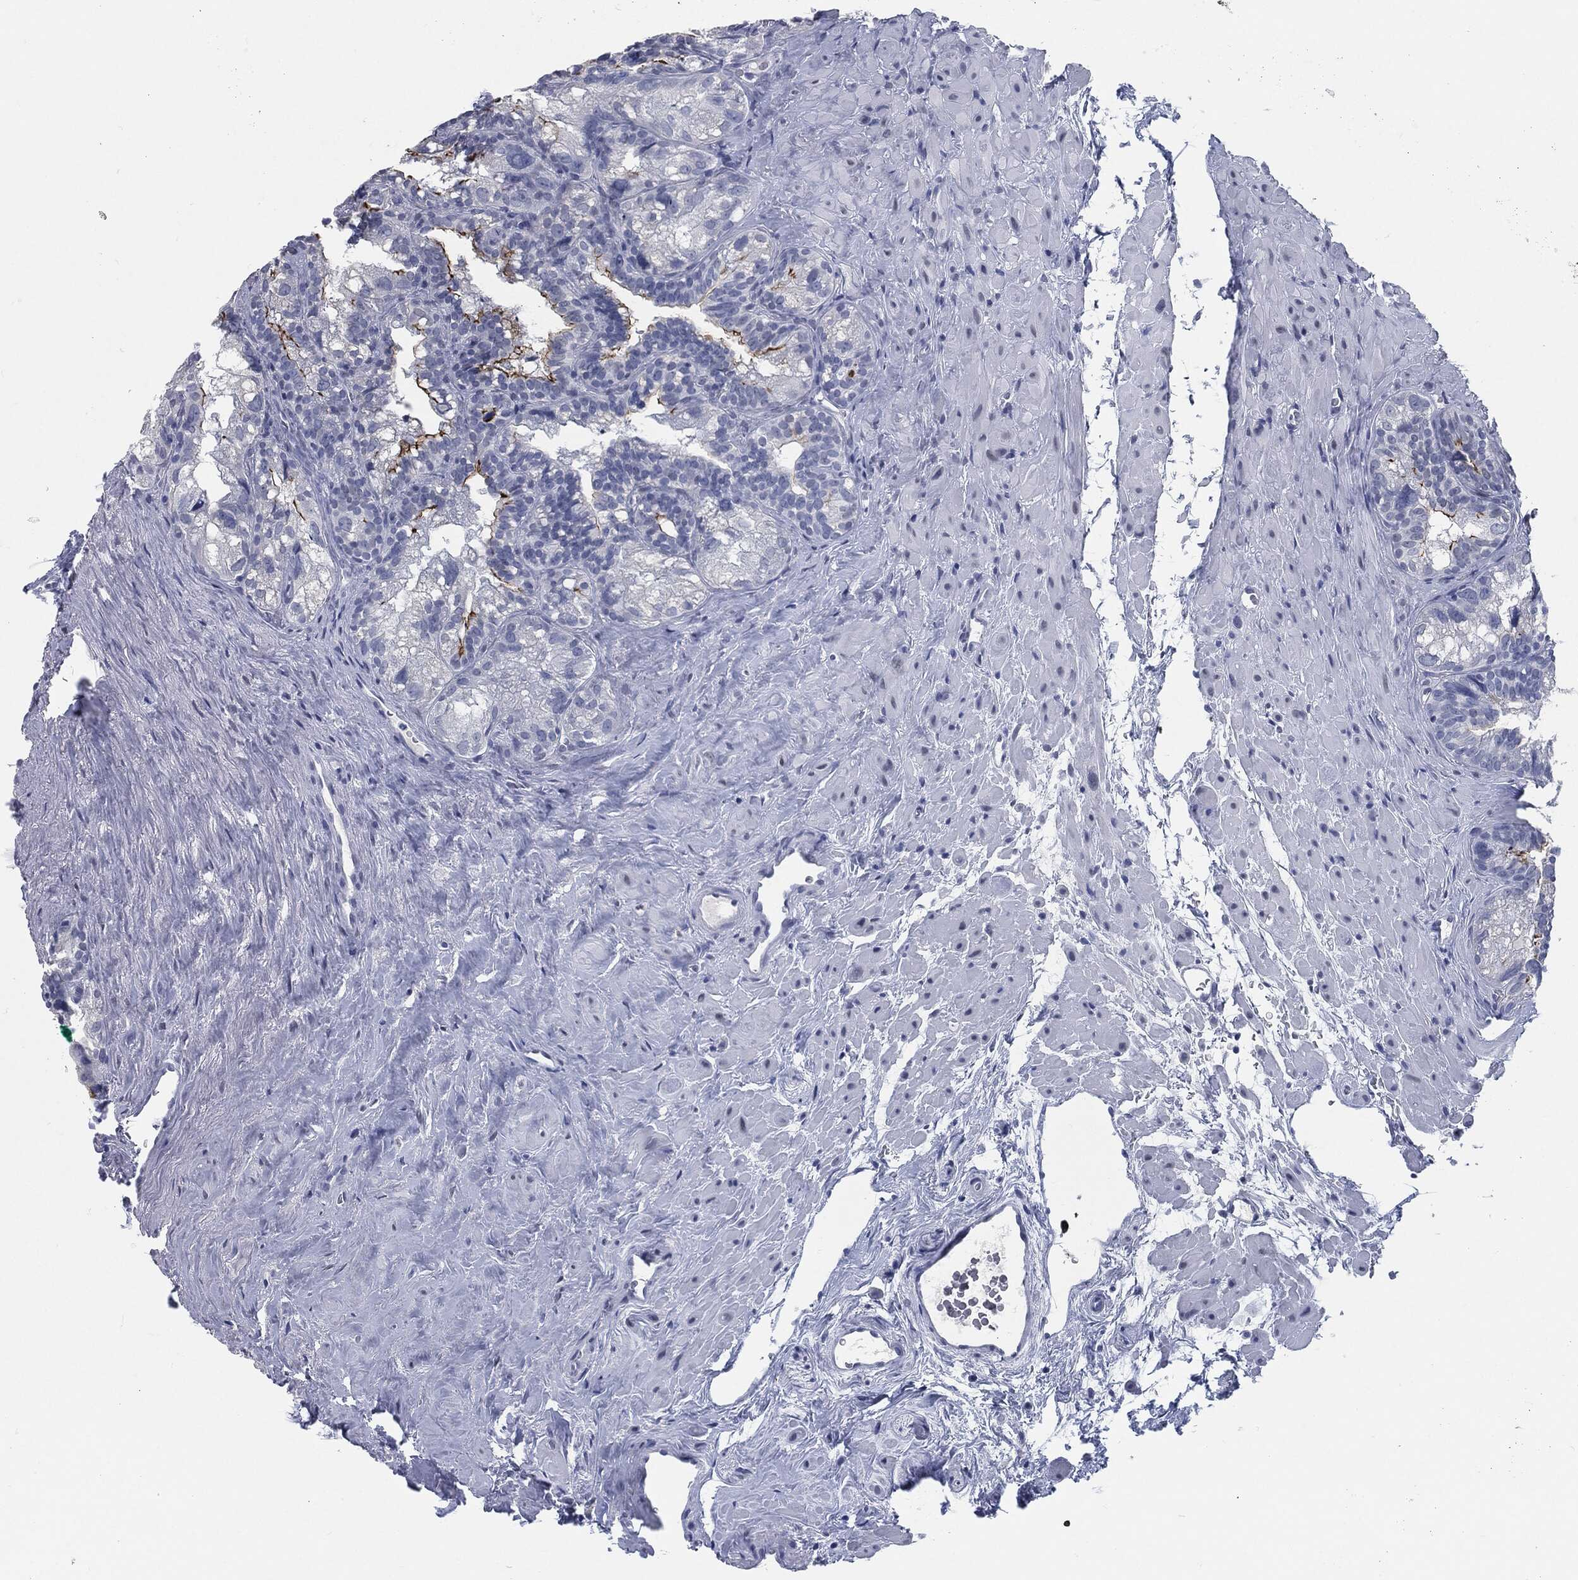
{"staining": {"intensity": "strong", "quantity": "<25%", "location": "cytoplasmic/membranous"}, "tissue": "seminal vesicle", "cell_type": "Glandular cells", "image_type": "normal", "snomed": [{"axis": "morphology", "description": "Normal tissue, NOS"}, {"axis": "topography", "description": "Seminal veicle"}], "caption": "Protein analysis of benign seminal vesicle exhibits strong cytoplasmic/membranous staining in approximately <25% of glandular cells.", "gene": "PROM1", "patient": {"sex": "male", "age": 72}}